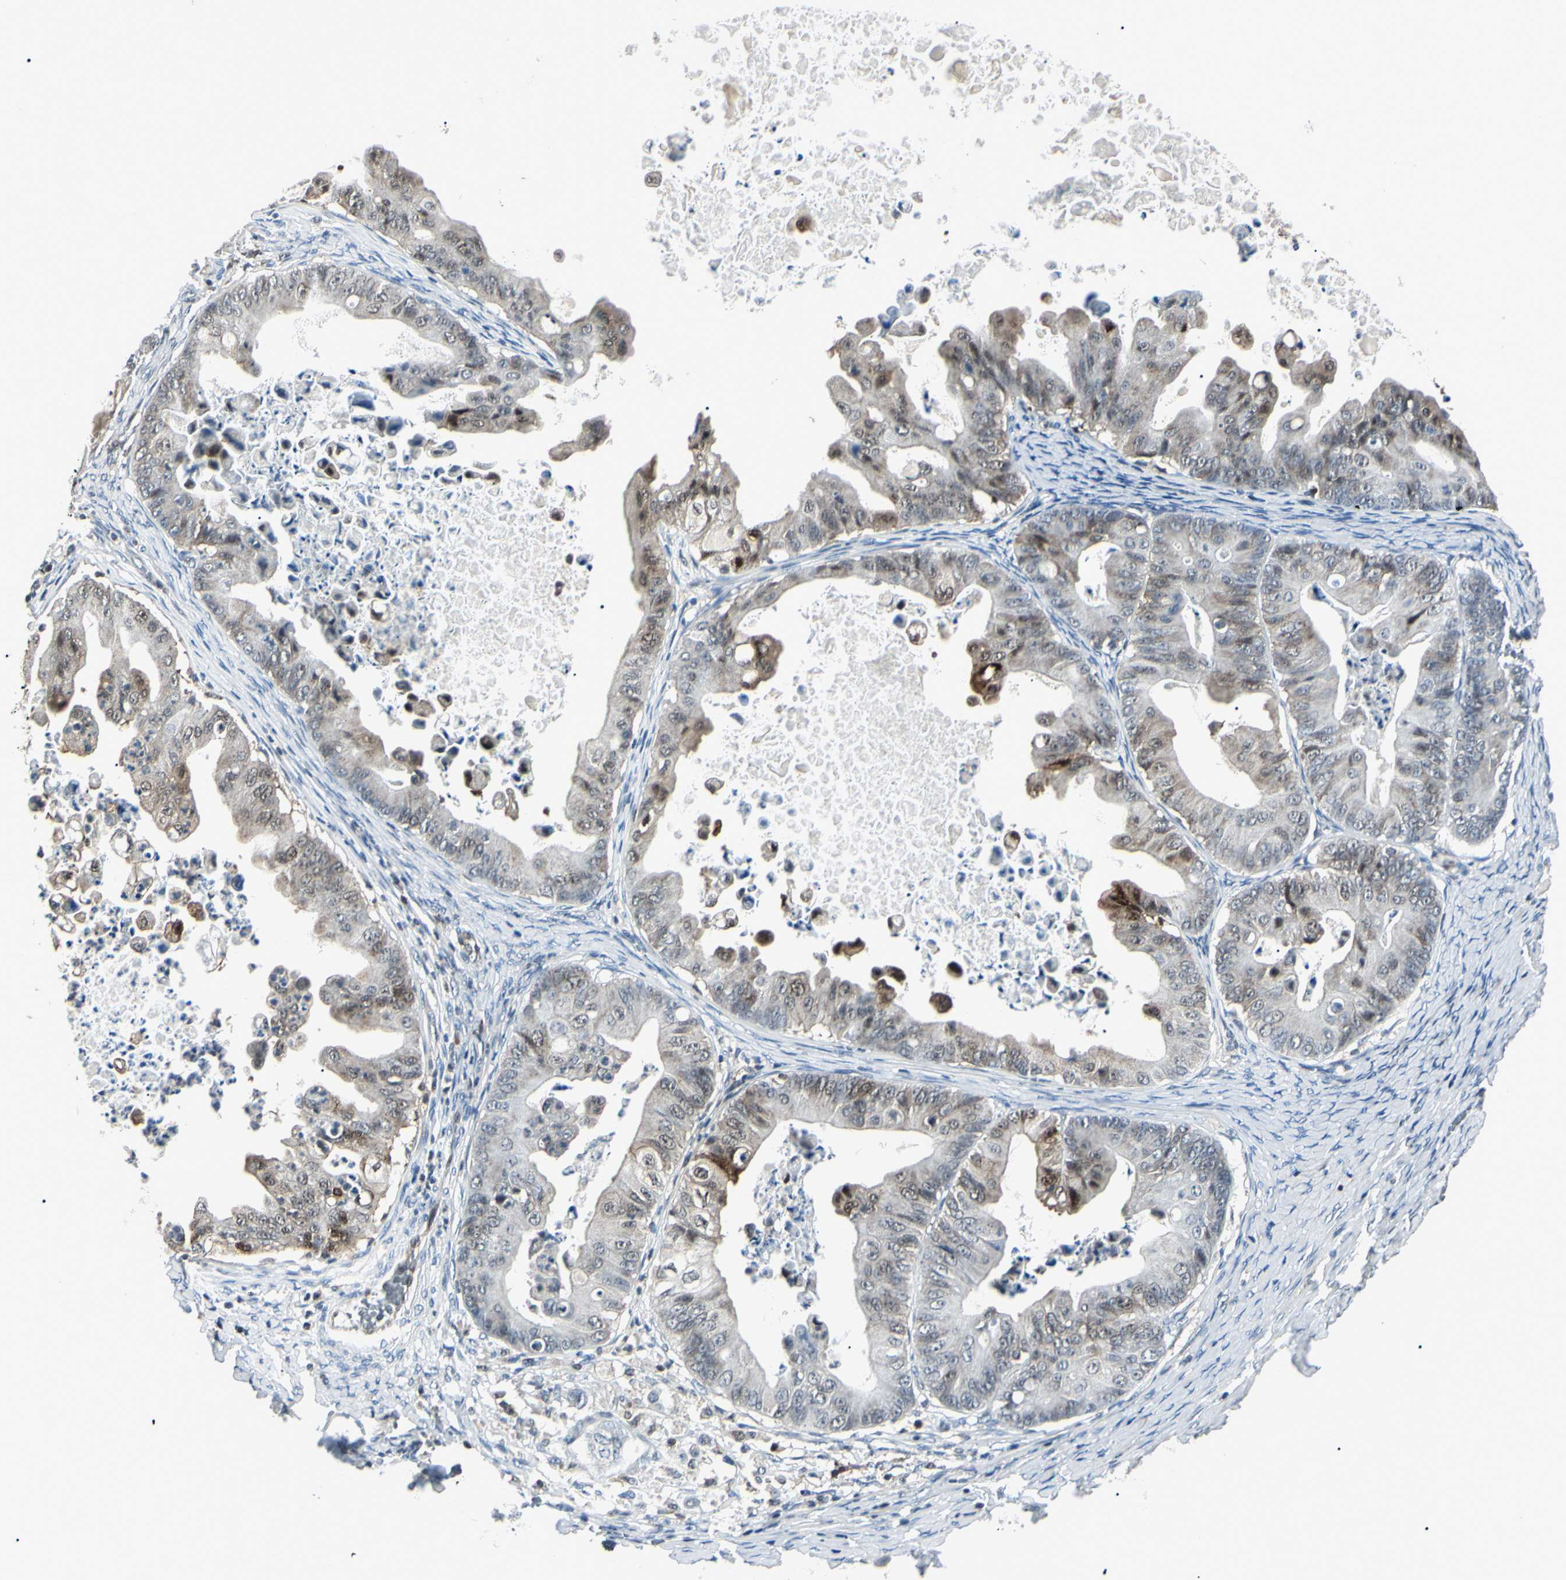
{"staining": {"intensity": "weak", "quantity": "<25%", "location": "cytoplasmic/membranous"}, "tissue": "ovarian cancer", "cell_type": "Tumor cells", "image_type": "cancer", "snomed": [{"axis": "morphology", "description": "Cystadenocarcinoma, mucinous, NOS"}, {"axis": "topography", "description": "Ovary"}], "caption": "This histopathology image is of ovarian mucinous cystadenocarcinoma stained with immunohistochemistry (IHC) to label a protein in brown with the nuclei are counter-stained blue. There is no expression in tumor cells.", "gene": "PGK1", "patient": {"sex": "female", "age": 37}}